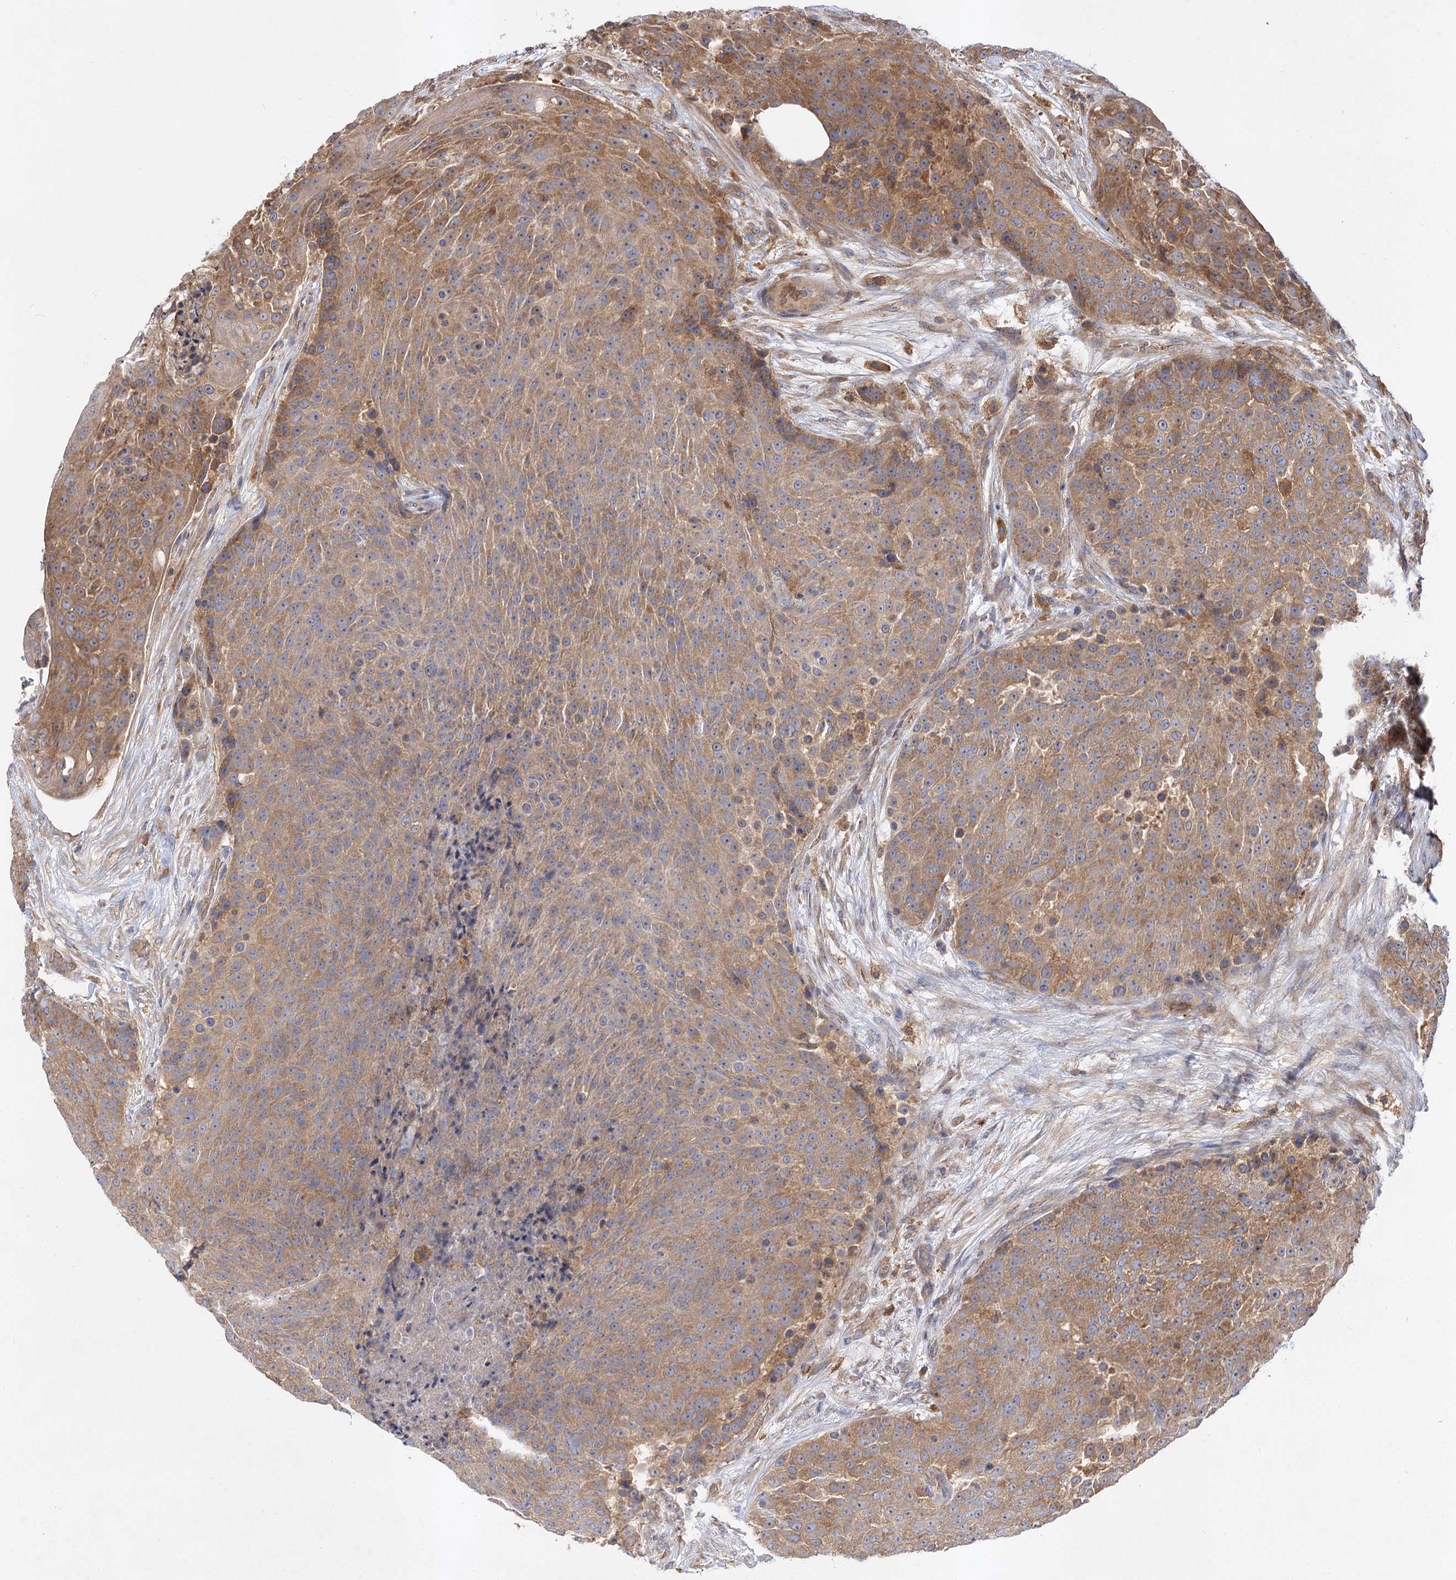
{"staining": {"intensity": "moderate", "quantity": ">75%", "location": "cytoplasmic/membranous"}, "tissue": "urothelial cancer", "cell_type": "Tumor cells", "image_type": "cancer", "snomed": [{"axis": "morphology", "description": "Urothelial carcinoma, High grade"}, {"axis": "topography", "description": "Urinary bladder"}], "caption": "A brown stain highlights moderate cytoplasmic/membranous staining of a protein in human high-grade urothelial carcinoma tumor cells.", "gene": "PATL1", "patient": {"sex": "female", "age": 63}}